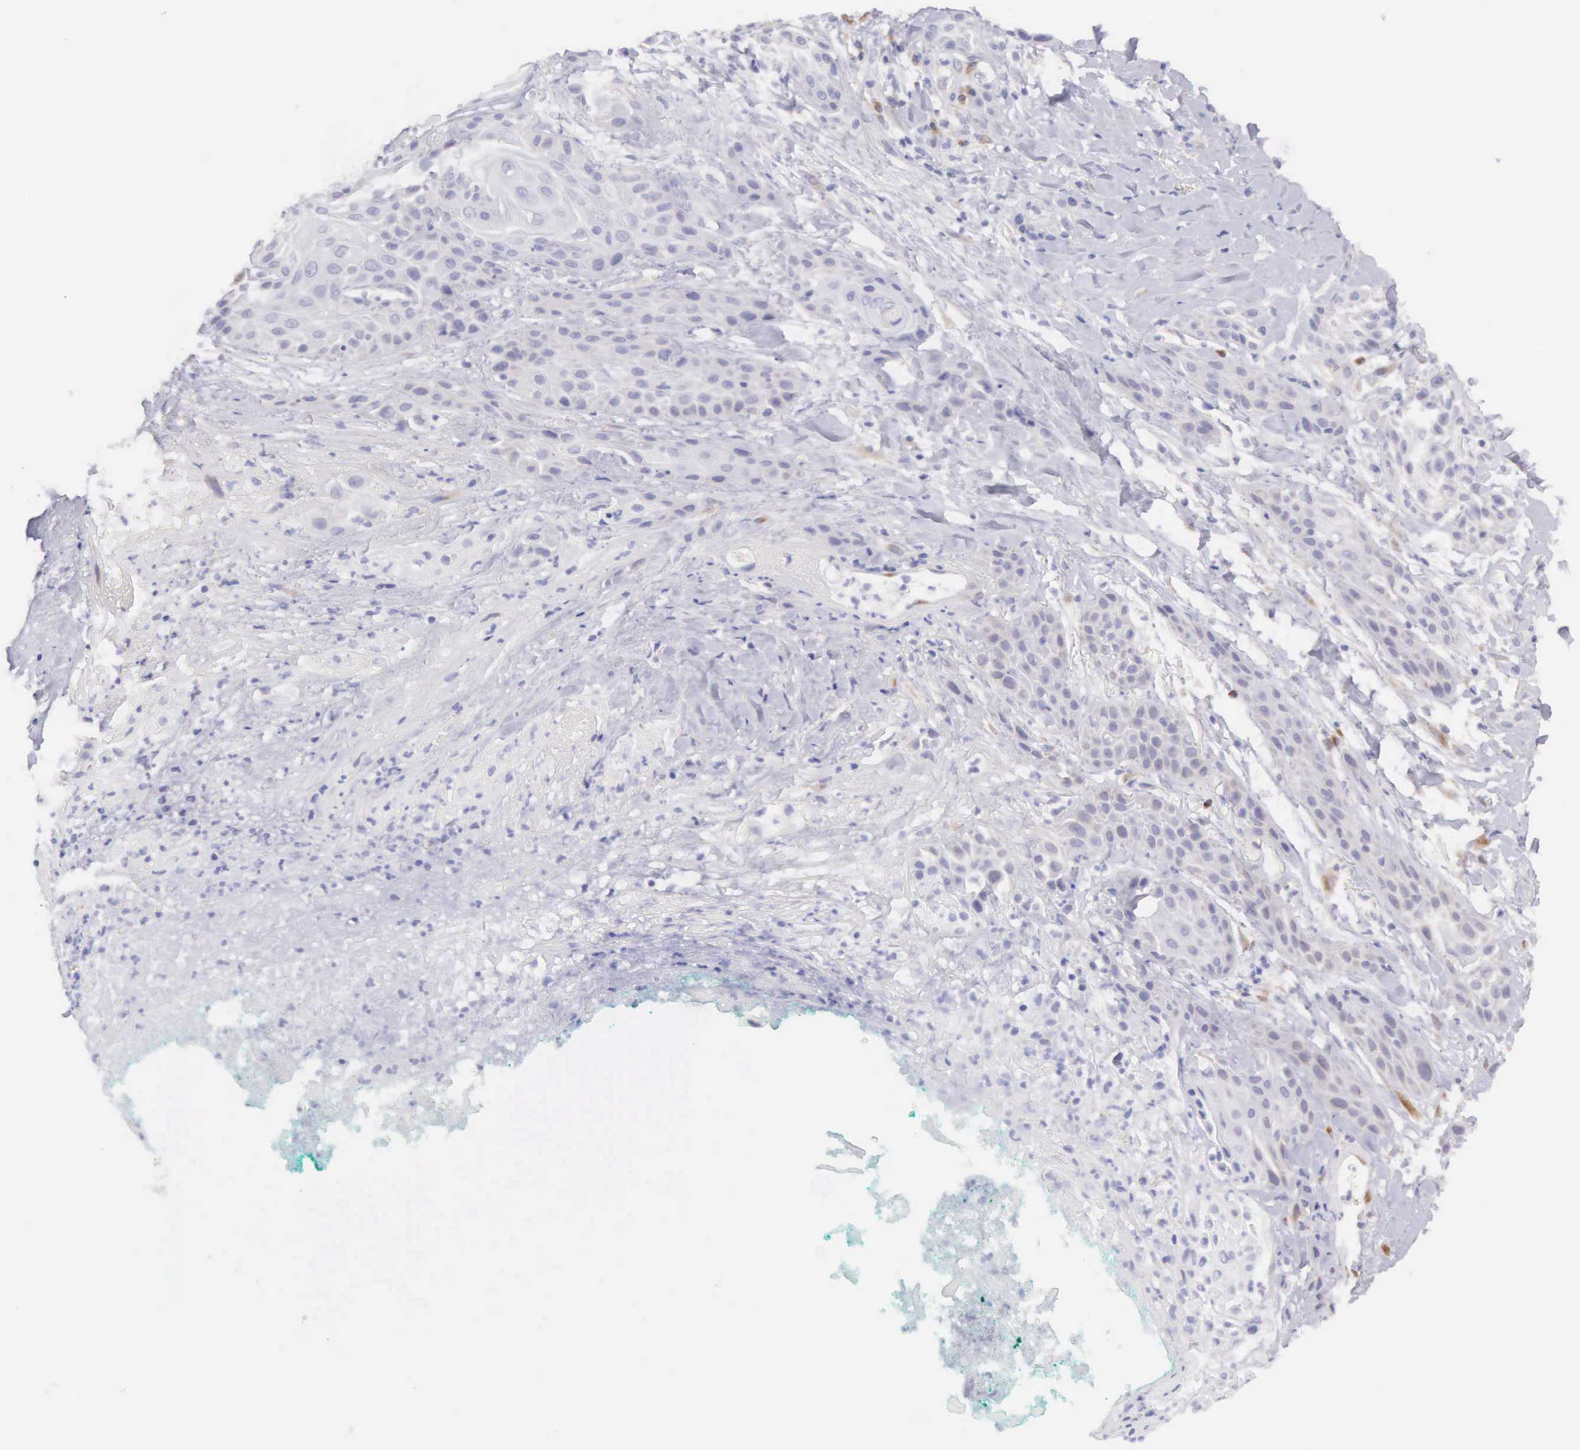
{"staining": {"intensity": "negative", "quantity": "none", "location": "none"}, "tissue": "skin cancer", "cell_type": "Tumor cells", "image_type": "cancer", "snomed": [{"axis": "morphology", "description": "Squamous cell carcinoma, NOS"}, {"axis": "topography", "description": "Skin"}, {"axis": "topography", "description": "Anal"}], "caption": "Tumor cells are negative for protein expression in human squamous cell carcinoma (skin). (DAB IHC visualized using brightfield microscopy, high magnification).", "gene": "ARFGAP3", "patient": {"sex": "male", "age": 64}}